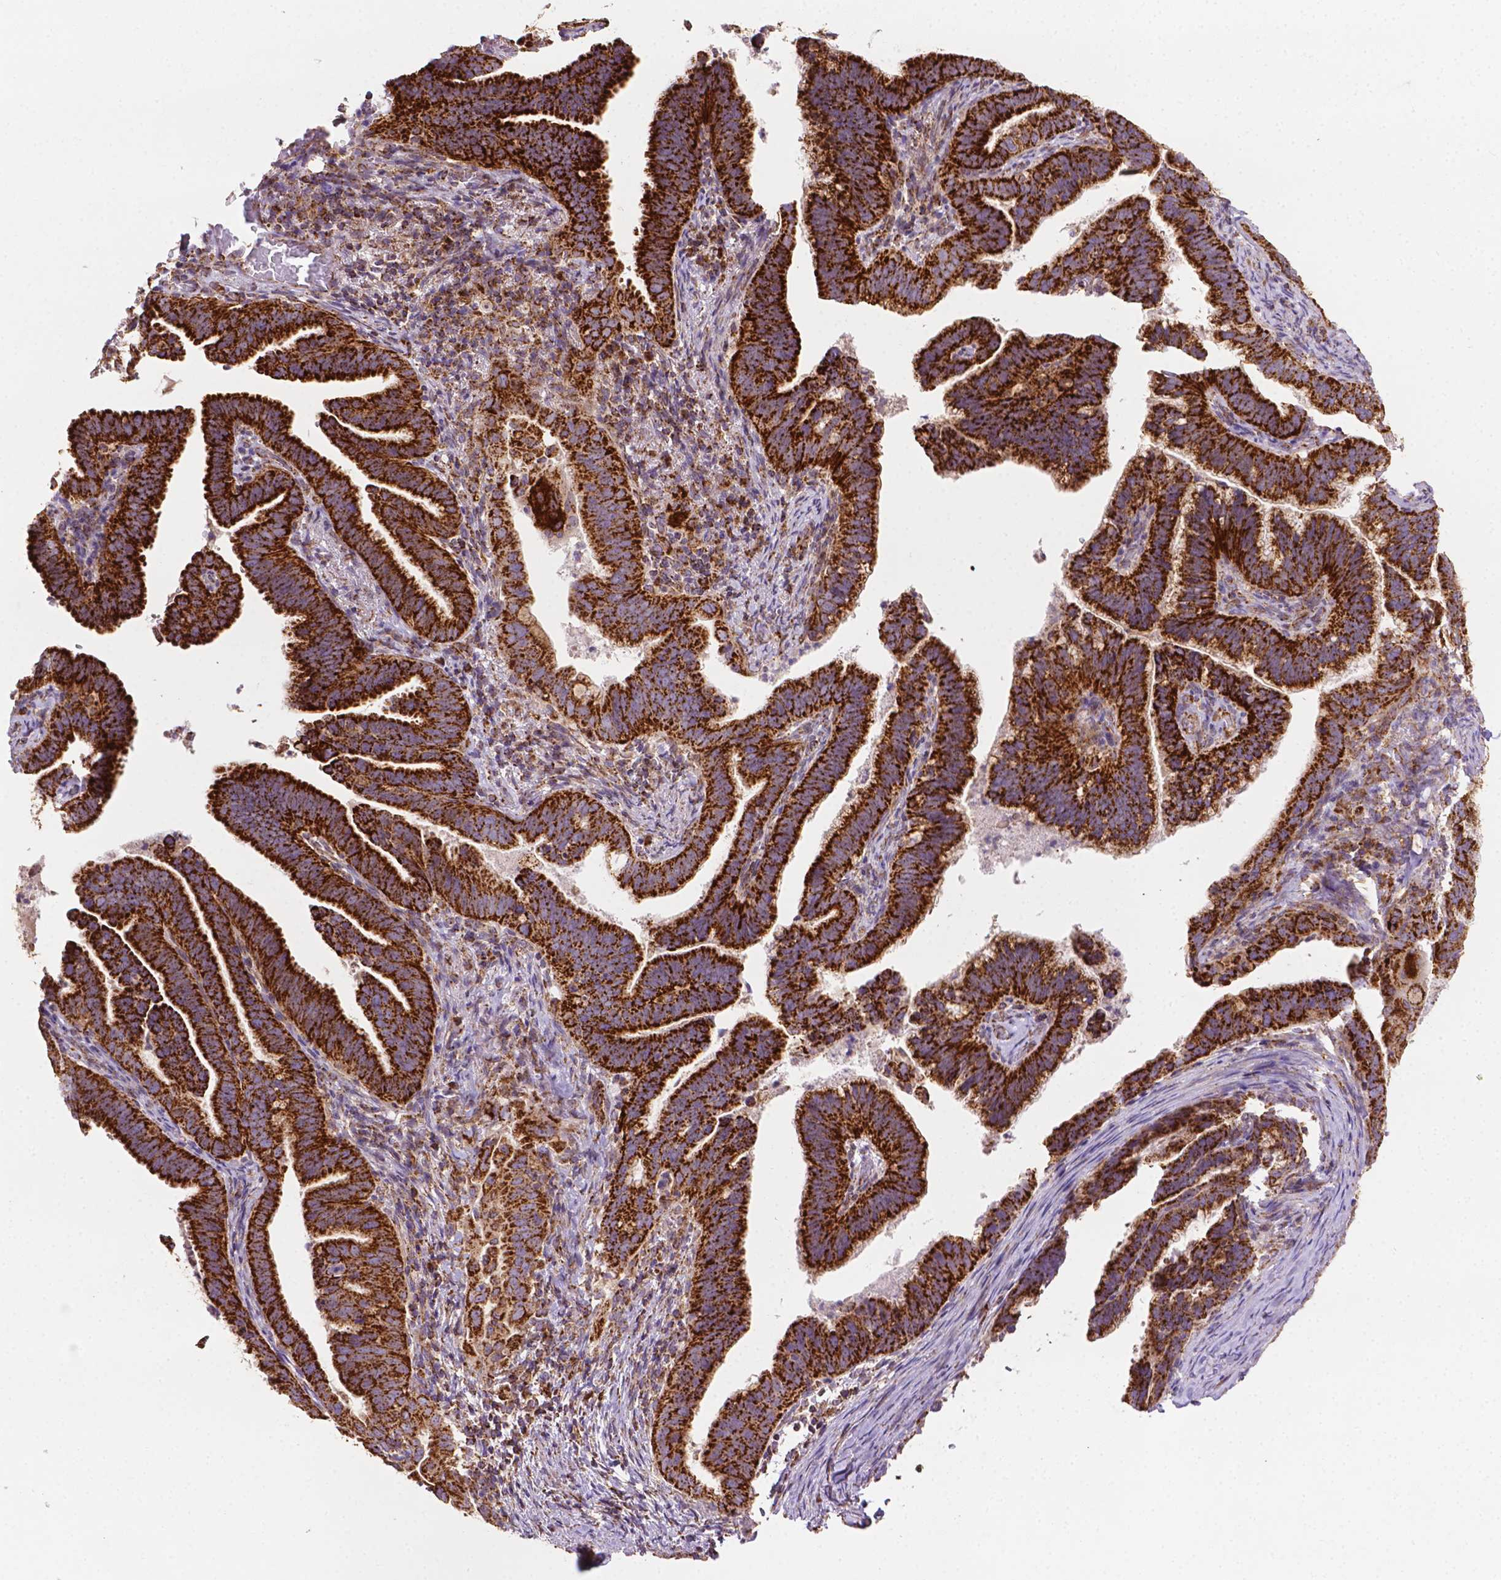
{"staining": {"intensity": "strong", "quantity": ">75%", "location": "cytoplasmic/membranous"}, "tissue": "cervical cancer", "cell_type": "Tumor cells", "image_type": "cancer", "snomed": [{"axis": "morphology", "description": "Adenocarcinoma, NOS"}, {"axis": "topography", "description": "Cervix"}], "caption": "Cervical cancer (adenocarcinoma) tissue shows strong cytoplasmic/membranous expression in approximately >75% of tumor cells, visualized by immunohistochemistry.", "gene": "ILVBL", "patient": {"sex": "female", "age": 61}}